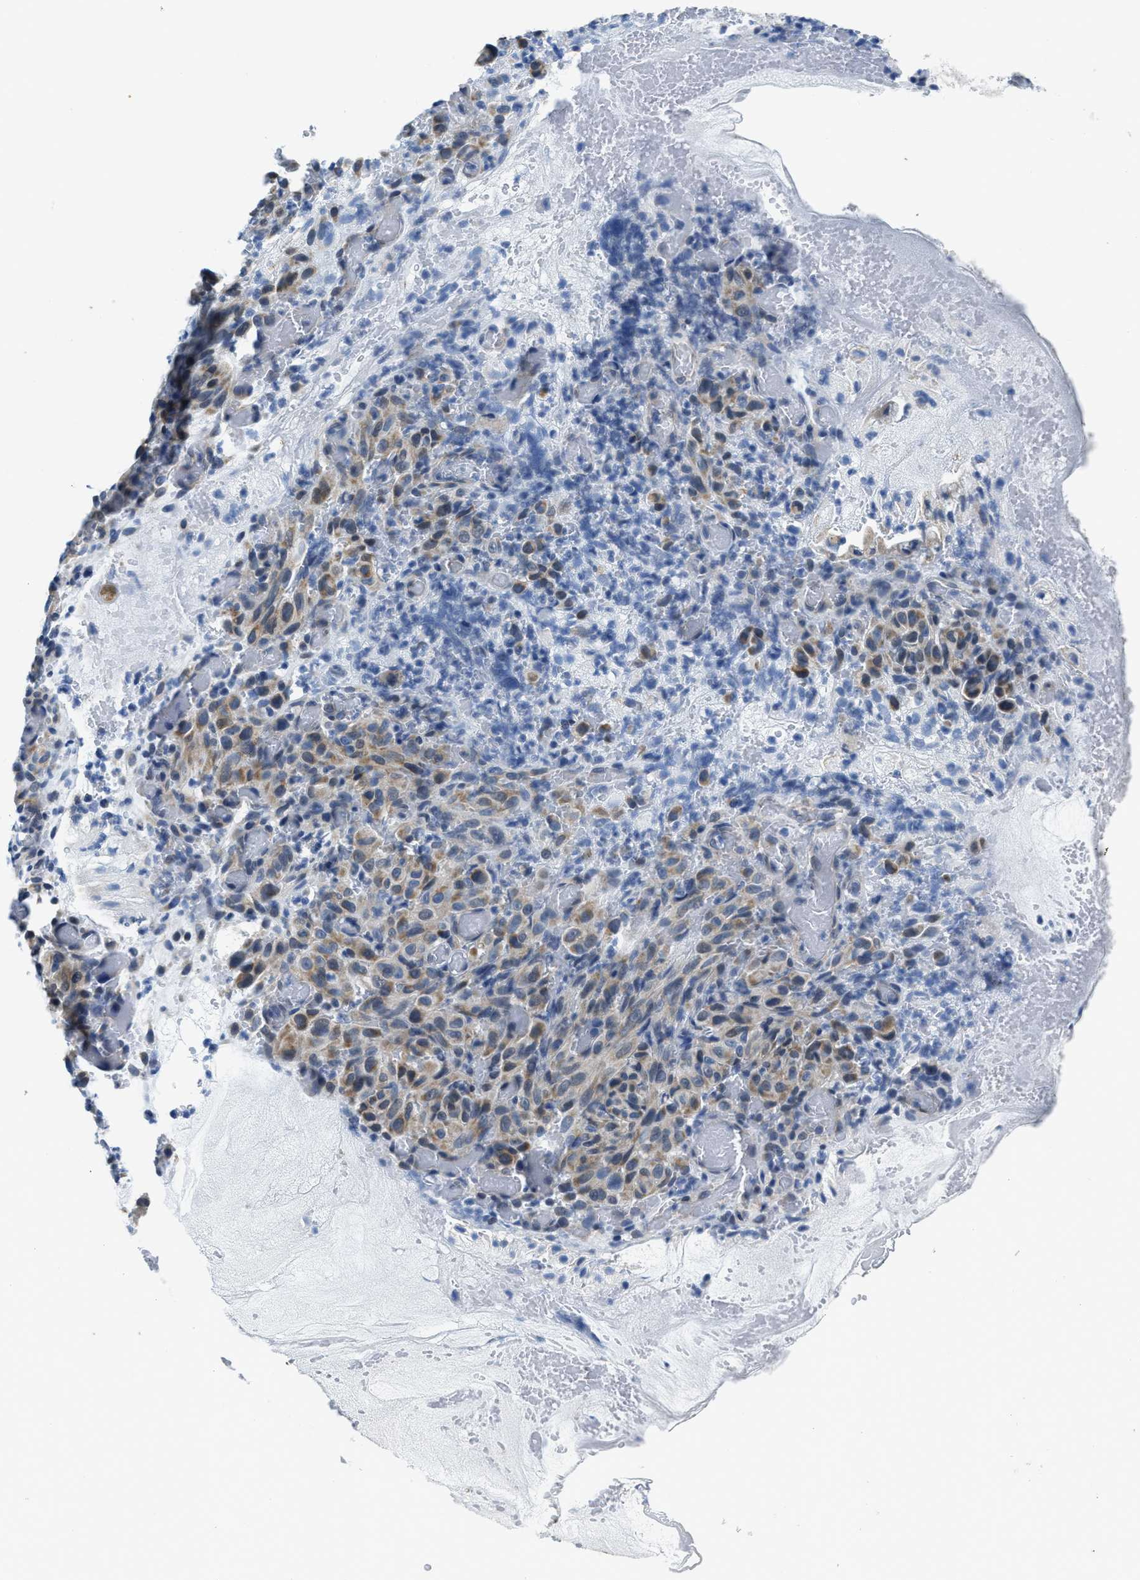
{"staining": {"intensity": "weak", "quantity": ">75%", "location": "cytoplasmic/membranous"}, "tissue": "melanoma", "cell_type": "Tumor cells", "image_type": "cancer", "snomed": [{"axis": "morphology", "description": "Malignant melanoma, NOS"}, {"axis": "topography", "description": "Rectum"}], "caption": "Immunohistochemical staining of human malignant melanoma demonstrates low levels of weak cytoplasmic/membranous protein expression in approximately >75% of tumor cells. The staining was performed using DAB, with brown indicating positive protein expression. Nuclei are stained blue with hematoxylin.", "gene": "ASZ1", "patient": {"sex": "female", "age": 81}}